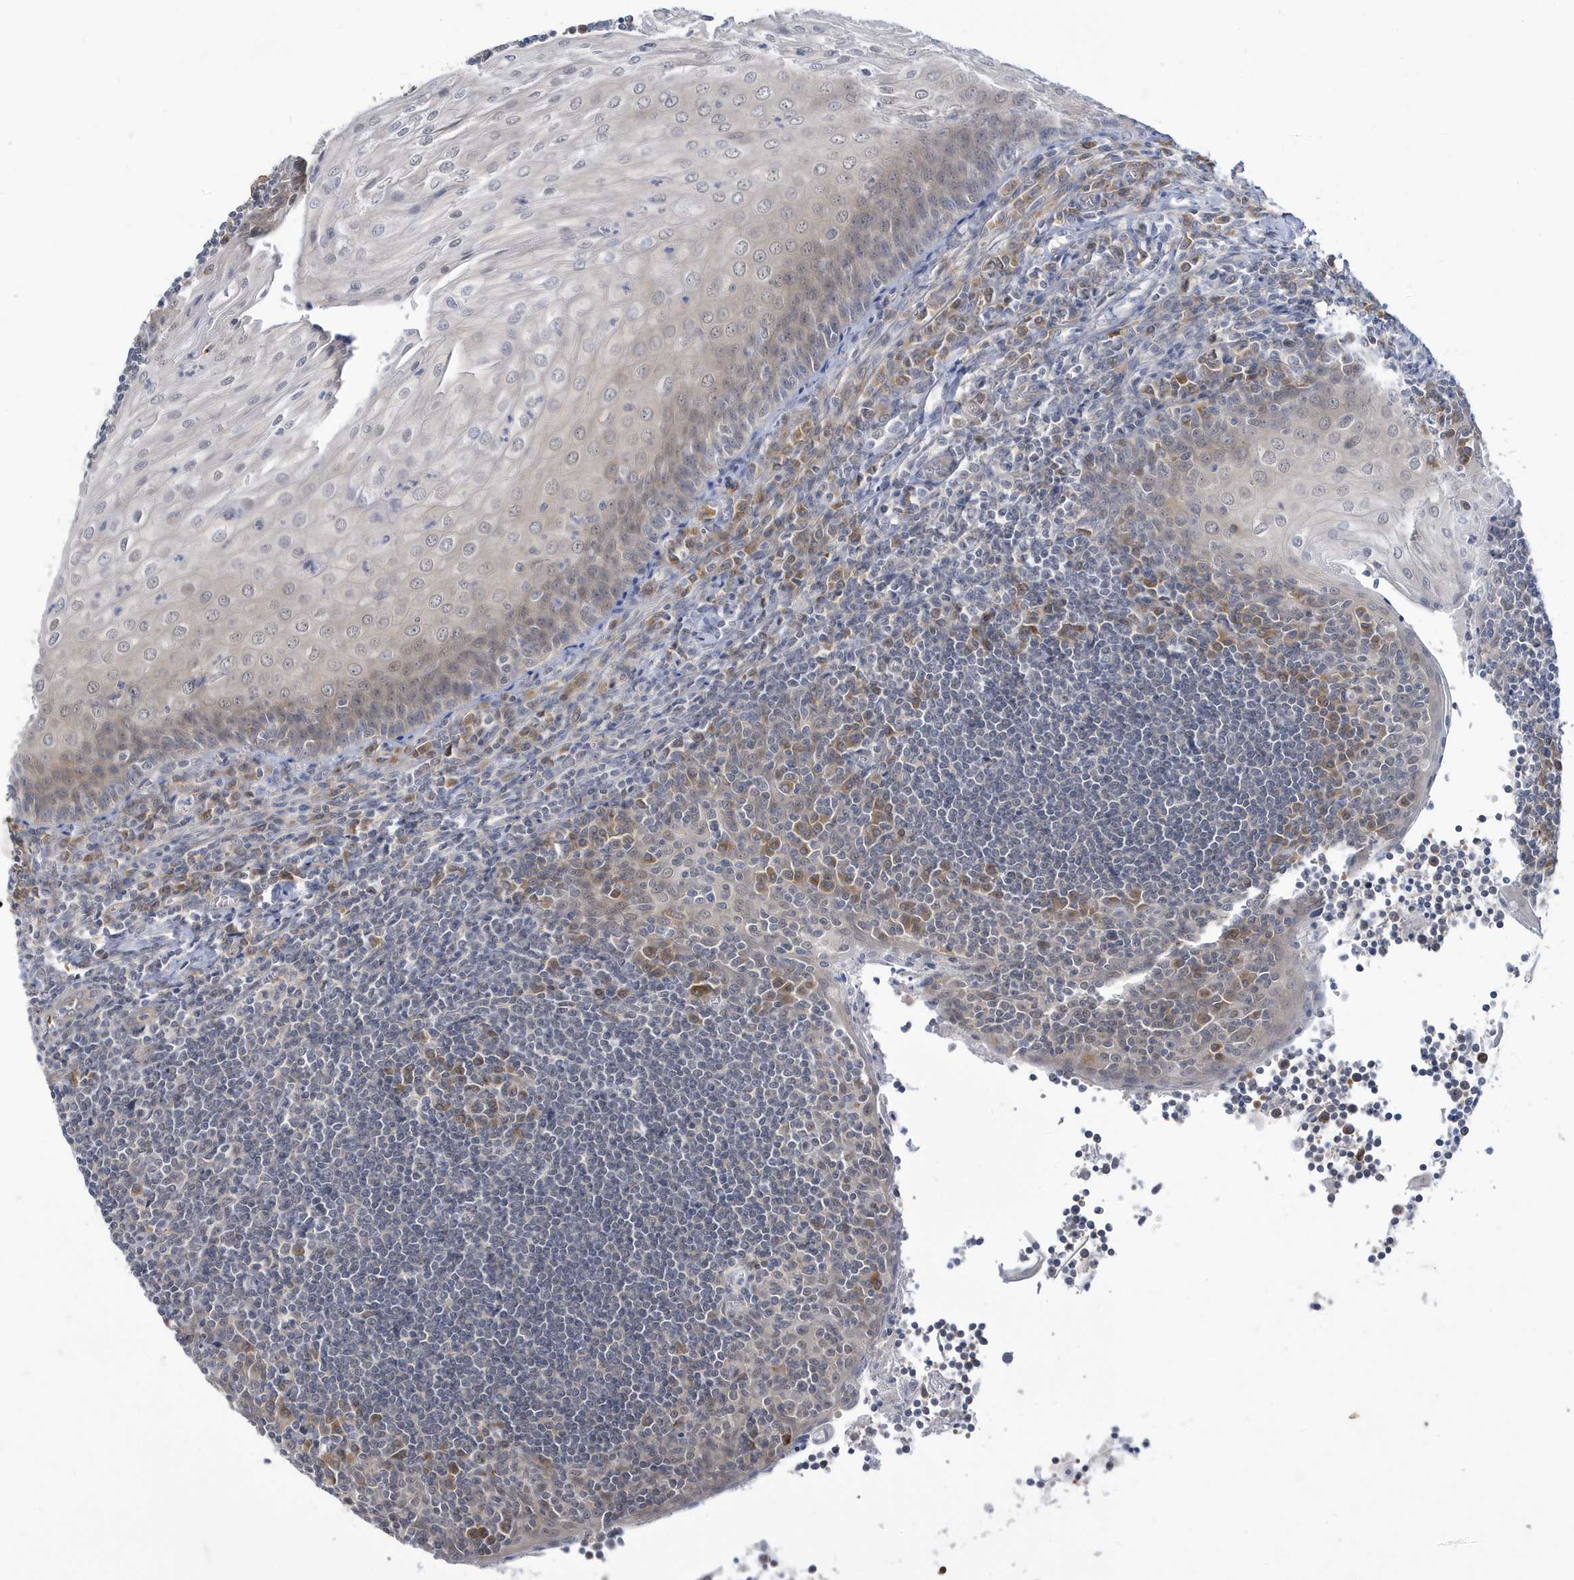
{"staining": {"intensity": "weak", "quantity": "<25%", "location": "nuclear"}, "tissue": "tonsil", "cell_type": "Germinal center cells", "image_type": "normal", "snomed": [{"axis": "morphology", "description": "Normal tissue, NOS"}, {"axis": "topography", "description": "Tonsil"}], "caption": "Immunohistochemical staining of normal tonsil shows no significant expression in germinal center cells.", "gene": "ZNF654", "patient": {"sex": "male", "age": 27}}